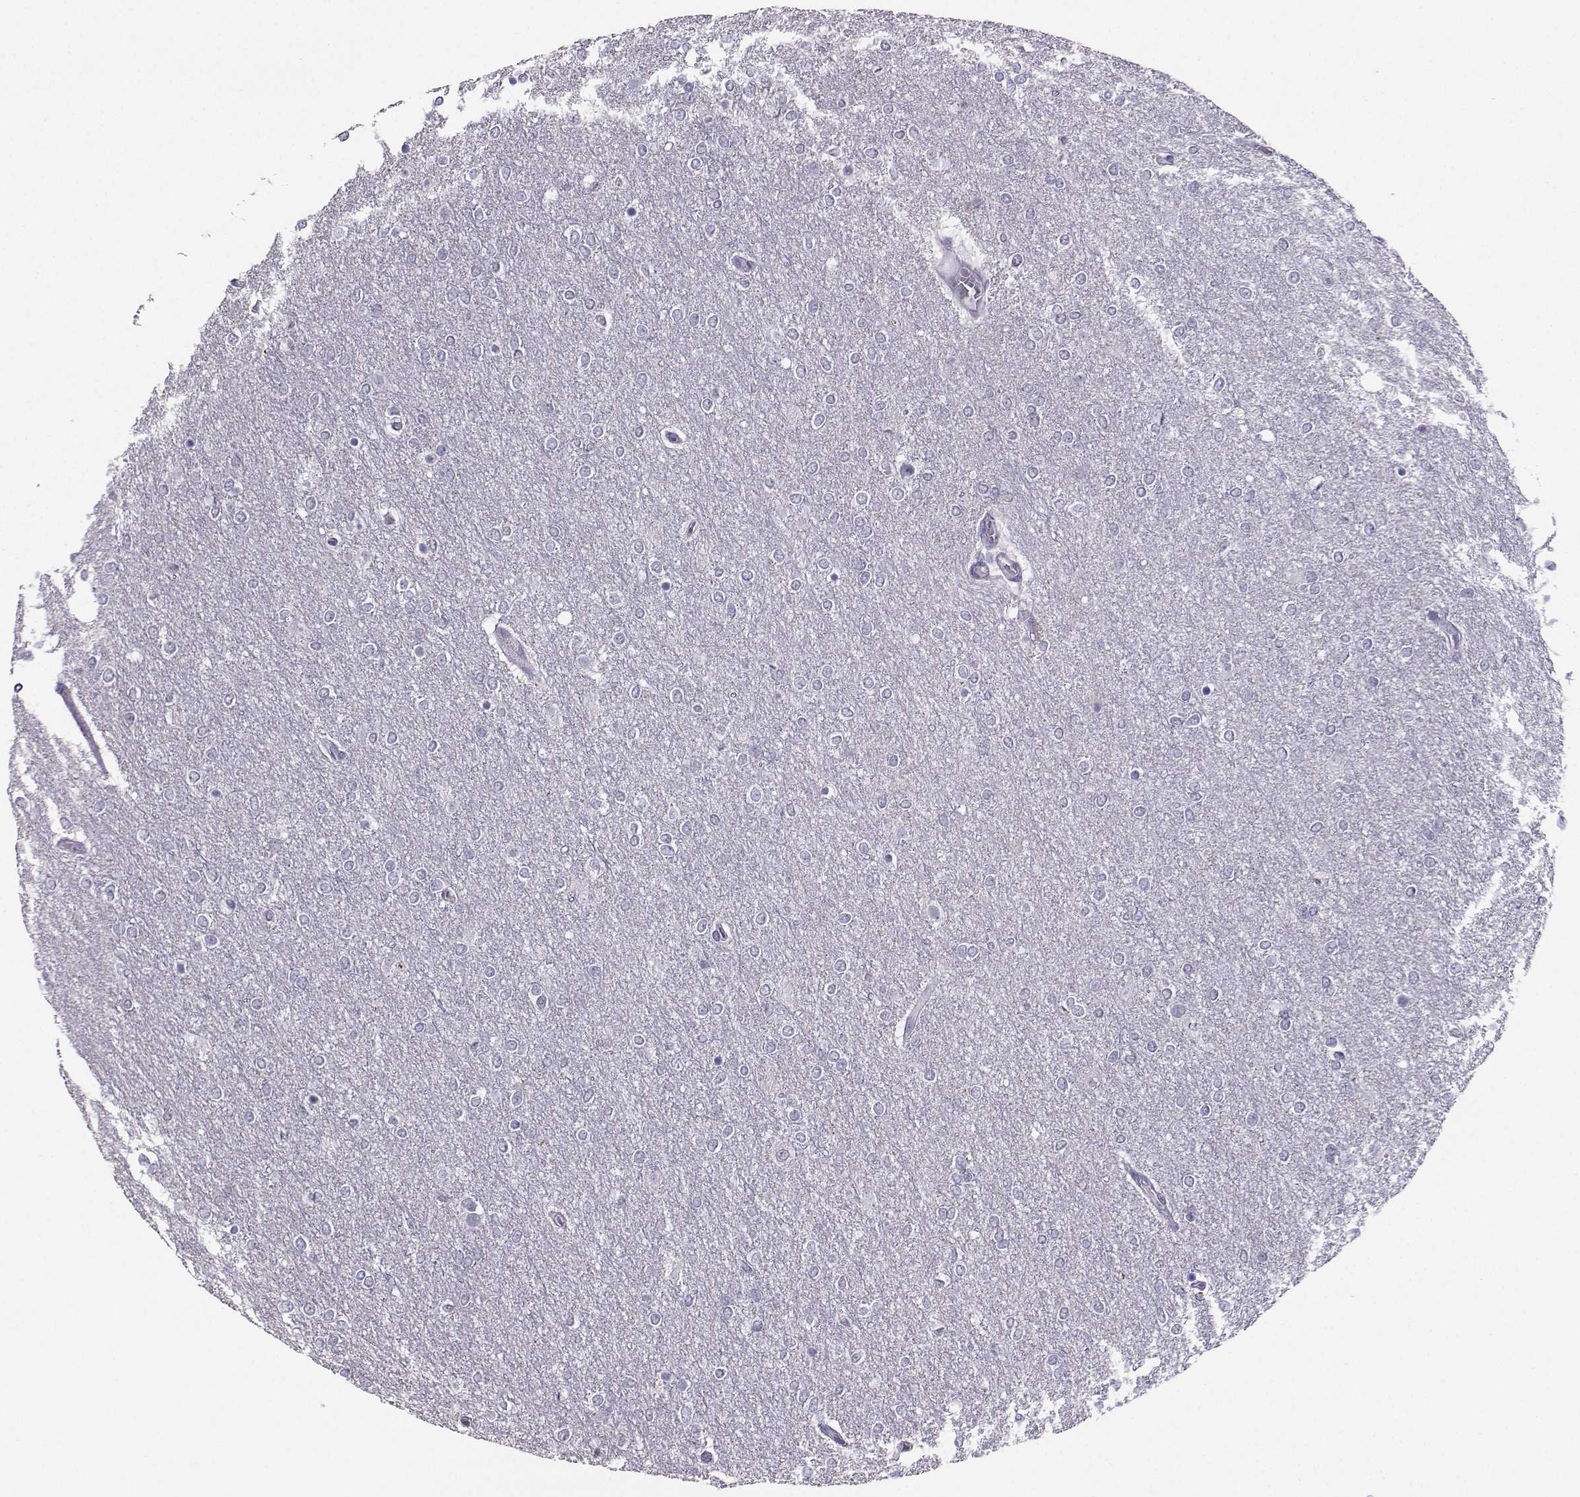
{"staining": {"intensity": "negative", "quantity": "none", "location": "none"}, "tissue": "glioma", "cell_type": "Tumor cells", "image_type": "cancer", "snomed": [{"axis": "morphology", "description": "Glioma, malignant, High grade"}, {"axis": "topography", "description": "Brain"}], "caption": "A high-resolution image shows IHC staining of malignant high-grade glioma, which reveals no significant expression in tumor cells.", "gene": "CARTPT", "patient": {"sex": "female", "age": 61}}